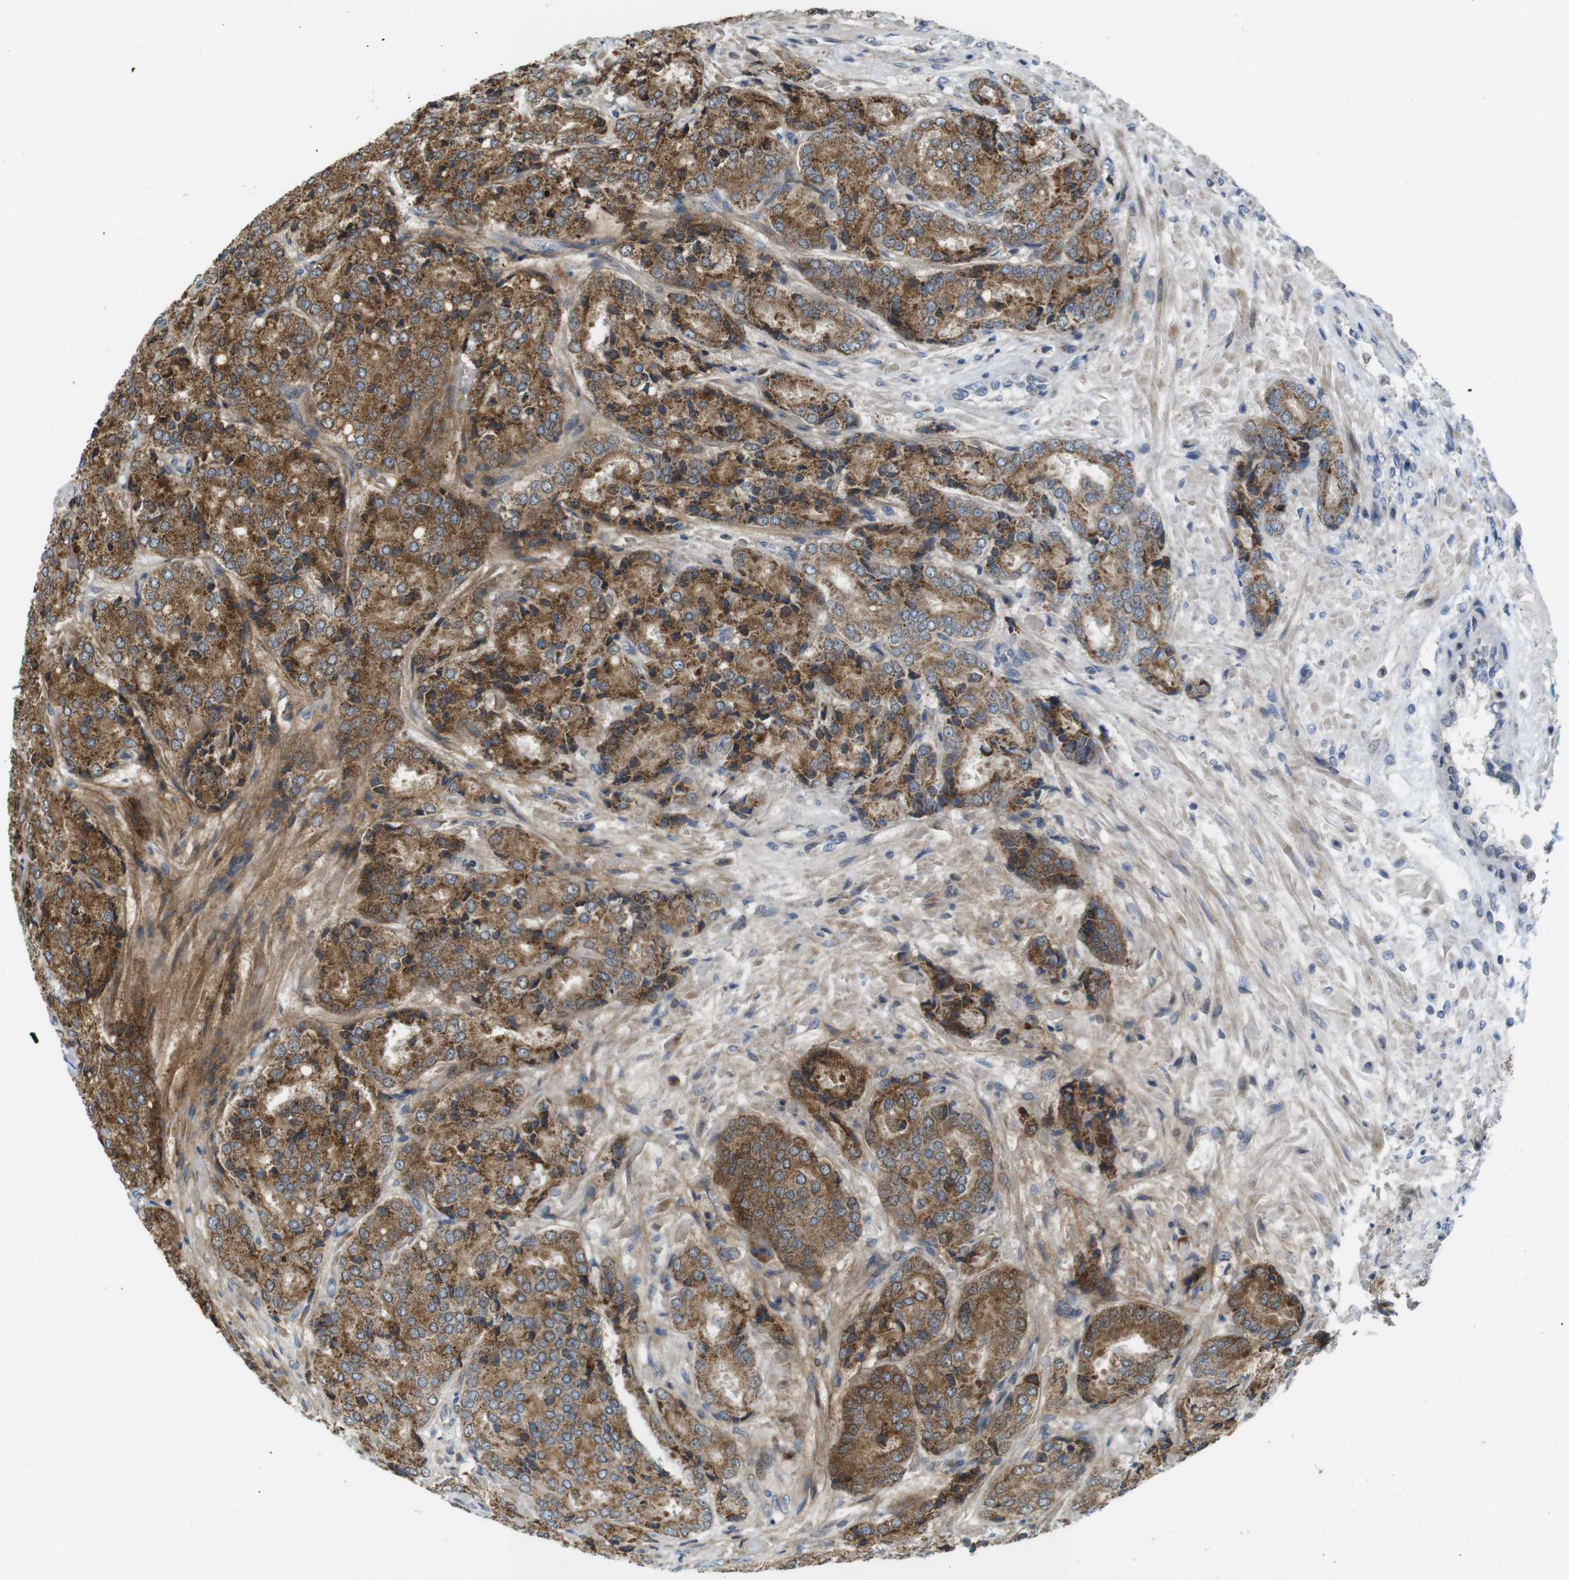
{"staining": {"intensity": "moderate", "quantity": ">75%", "location": "cytoplasmic/membranous"}, "tissue": "prostate cancer", "cell_type": "Tumor cells", "image_type": "cancer", "snomed": [{"axis": "morphology", "description": "Adenocarcinoma, High grade"}, {"axis": "topography", "description": "Prostate"}], "caption": "An image showing moderate cytoplasmic/membranous staining in approximately >75% of tumor cells in high-grade adenocarcinoma (prostate), as visualized by brown immunohistochemical staining.", "gene": "MARCHF1", "patient": {"sex": "male", "age": 65}}